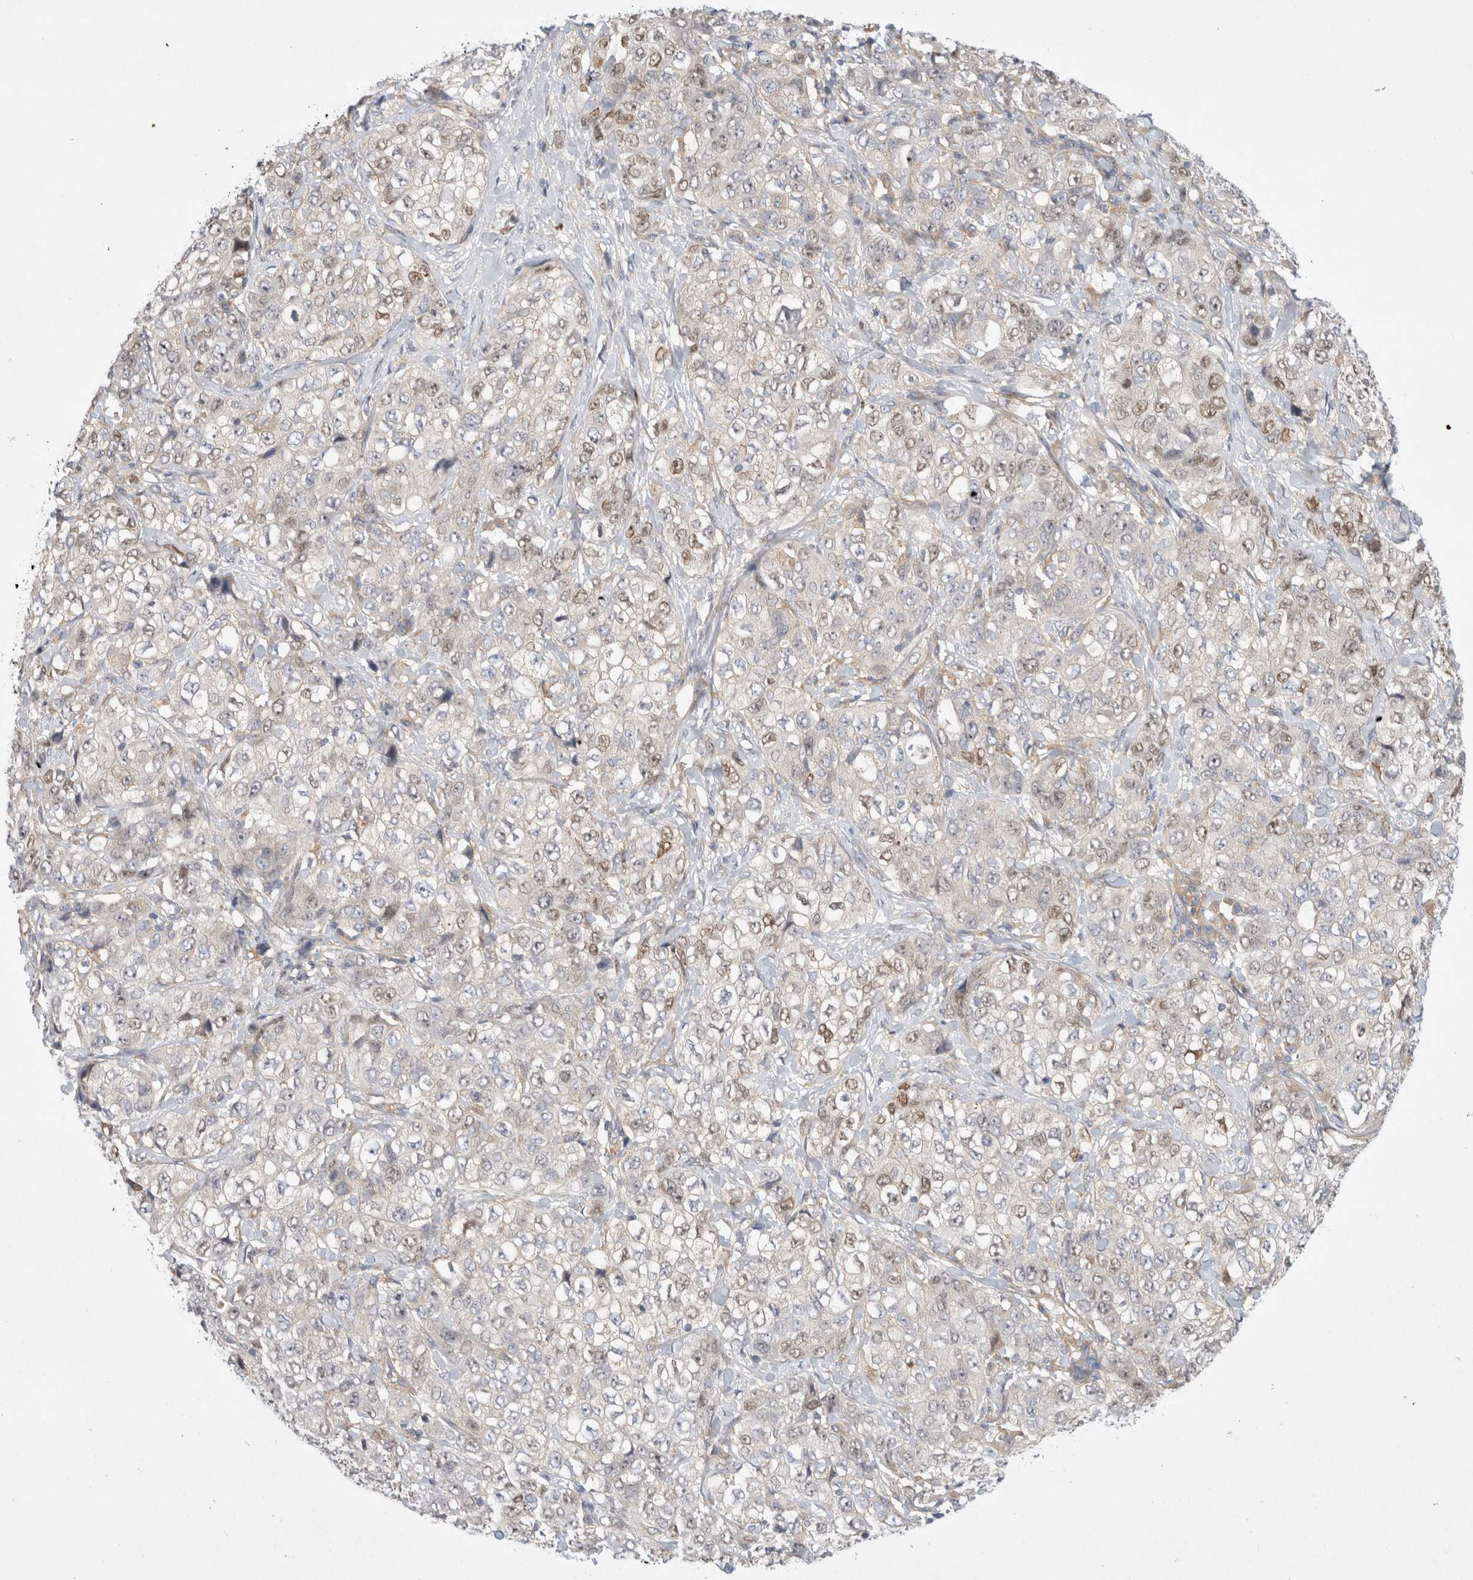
{"staining": {"intensity": "weak", "quantity": "<25%", "location": "nuclear"}, "tissue": "stomach cancer", "cell_type": "Tumor cells", "image_type": "cancer", "snomed": [{"axis": "morphology", "description": "Adenocarcinoma, NOS"}, {"axis": "topography", "description": "Stomach"}], "caption": "Stomach adenocarcinoma stained for a protein using immunohistochemistry exhibits no expression tumor cells.", "gene": "CDCA7L", "patient": {"sex": "male", "age": 48}}